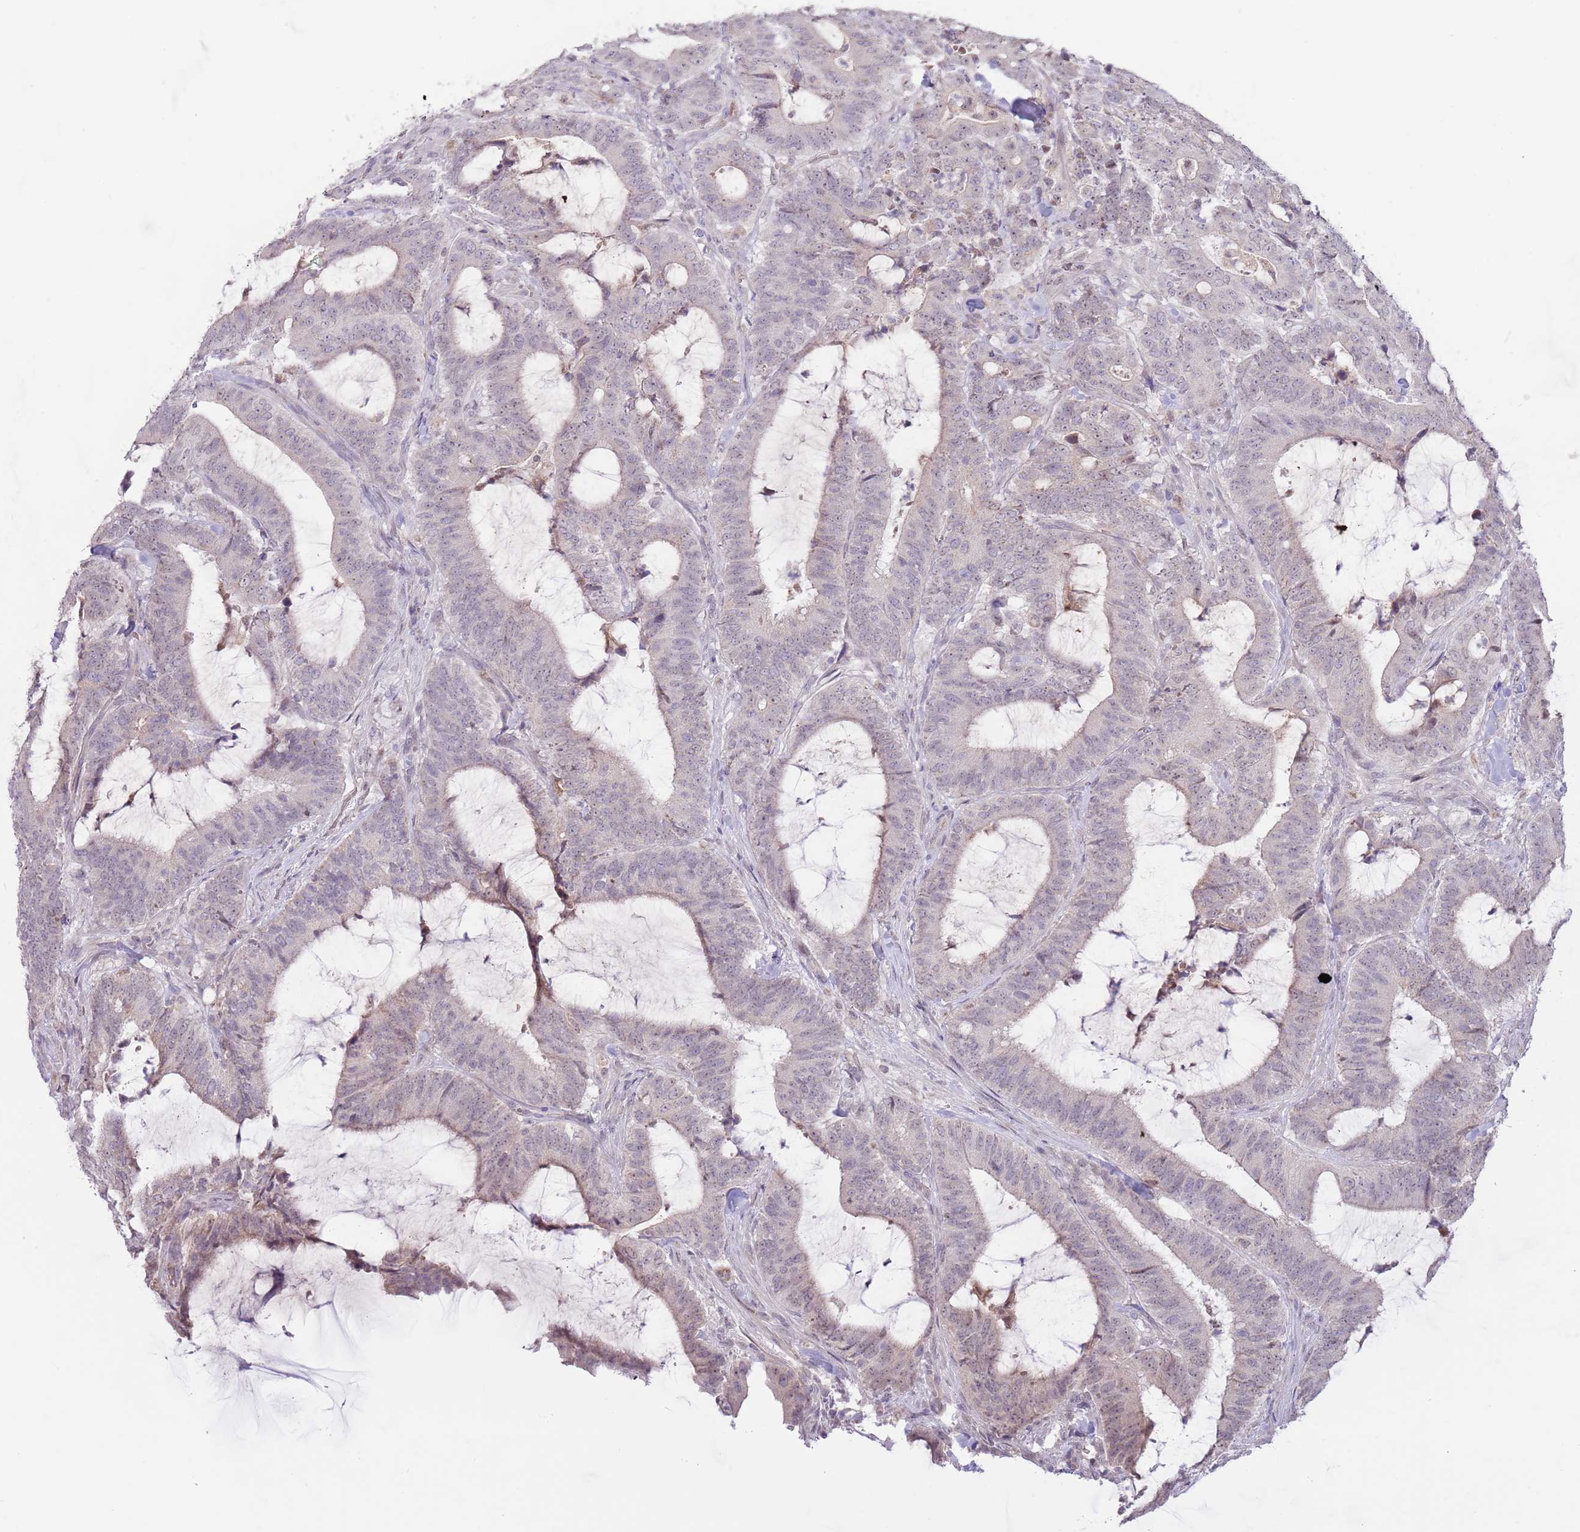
{"staining": {"intensity": "negative", "quantity": "none", "location": "none"}, "tissue": "colorectal cancer", "cell_type": "Tumor cells", "image_type": "cancer", "snomed": [{"axis": "morphology", "description": "Adenocarcinoma, NOS"}, {"axis": "topography", "description": "Colon"}], "caption": "Immunohistochemistry (IHC) of human colorectal cancer (adenocarcinoma) exhibits no expression in tumor cells.", "gene": "AP1S2", "patient": {"sex": "female", "age": 43}}